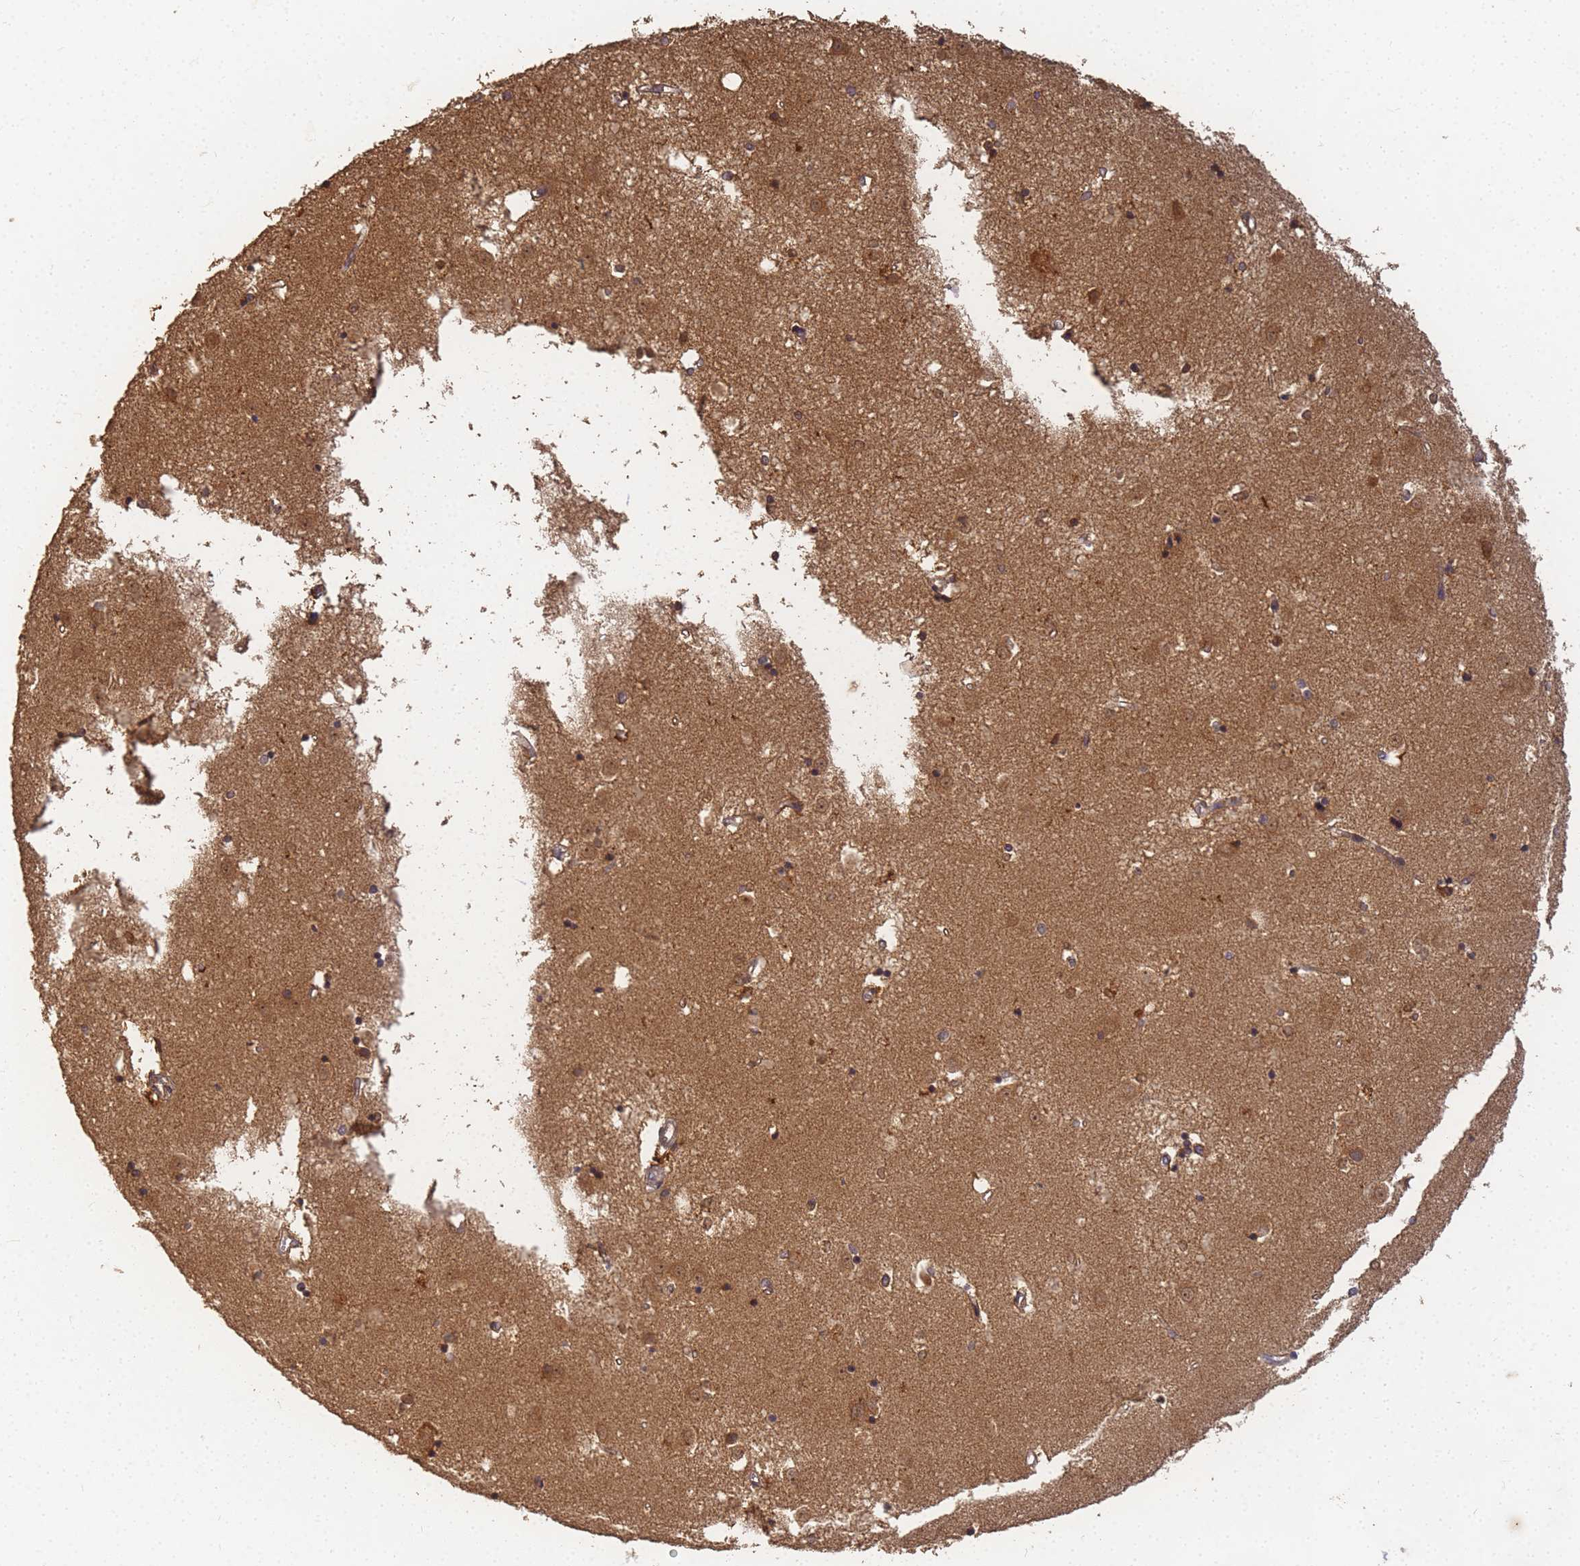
{"staining": {"intensity": "moderate", "quantity": "25%-75%", "location": "cytoplasmic/membranous"}, "tissue": "caudate", "cell_type": "Glial cells", "image_type": "normal", "snomed": [{"axis": "morphology", "description": "Normal tissue, NOS"}, {"axis": "topography", "description": "Lateral ventricle wall"}], "caption": "There is medium levels of moderate cytoplasmic/membranous positivity in glial cells of normal caudate, as demonstrated by immunohistochemical staining (brown color).", "gene": "ALKBH1", "patient": {"sex": "male", "age": 45}}